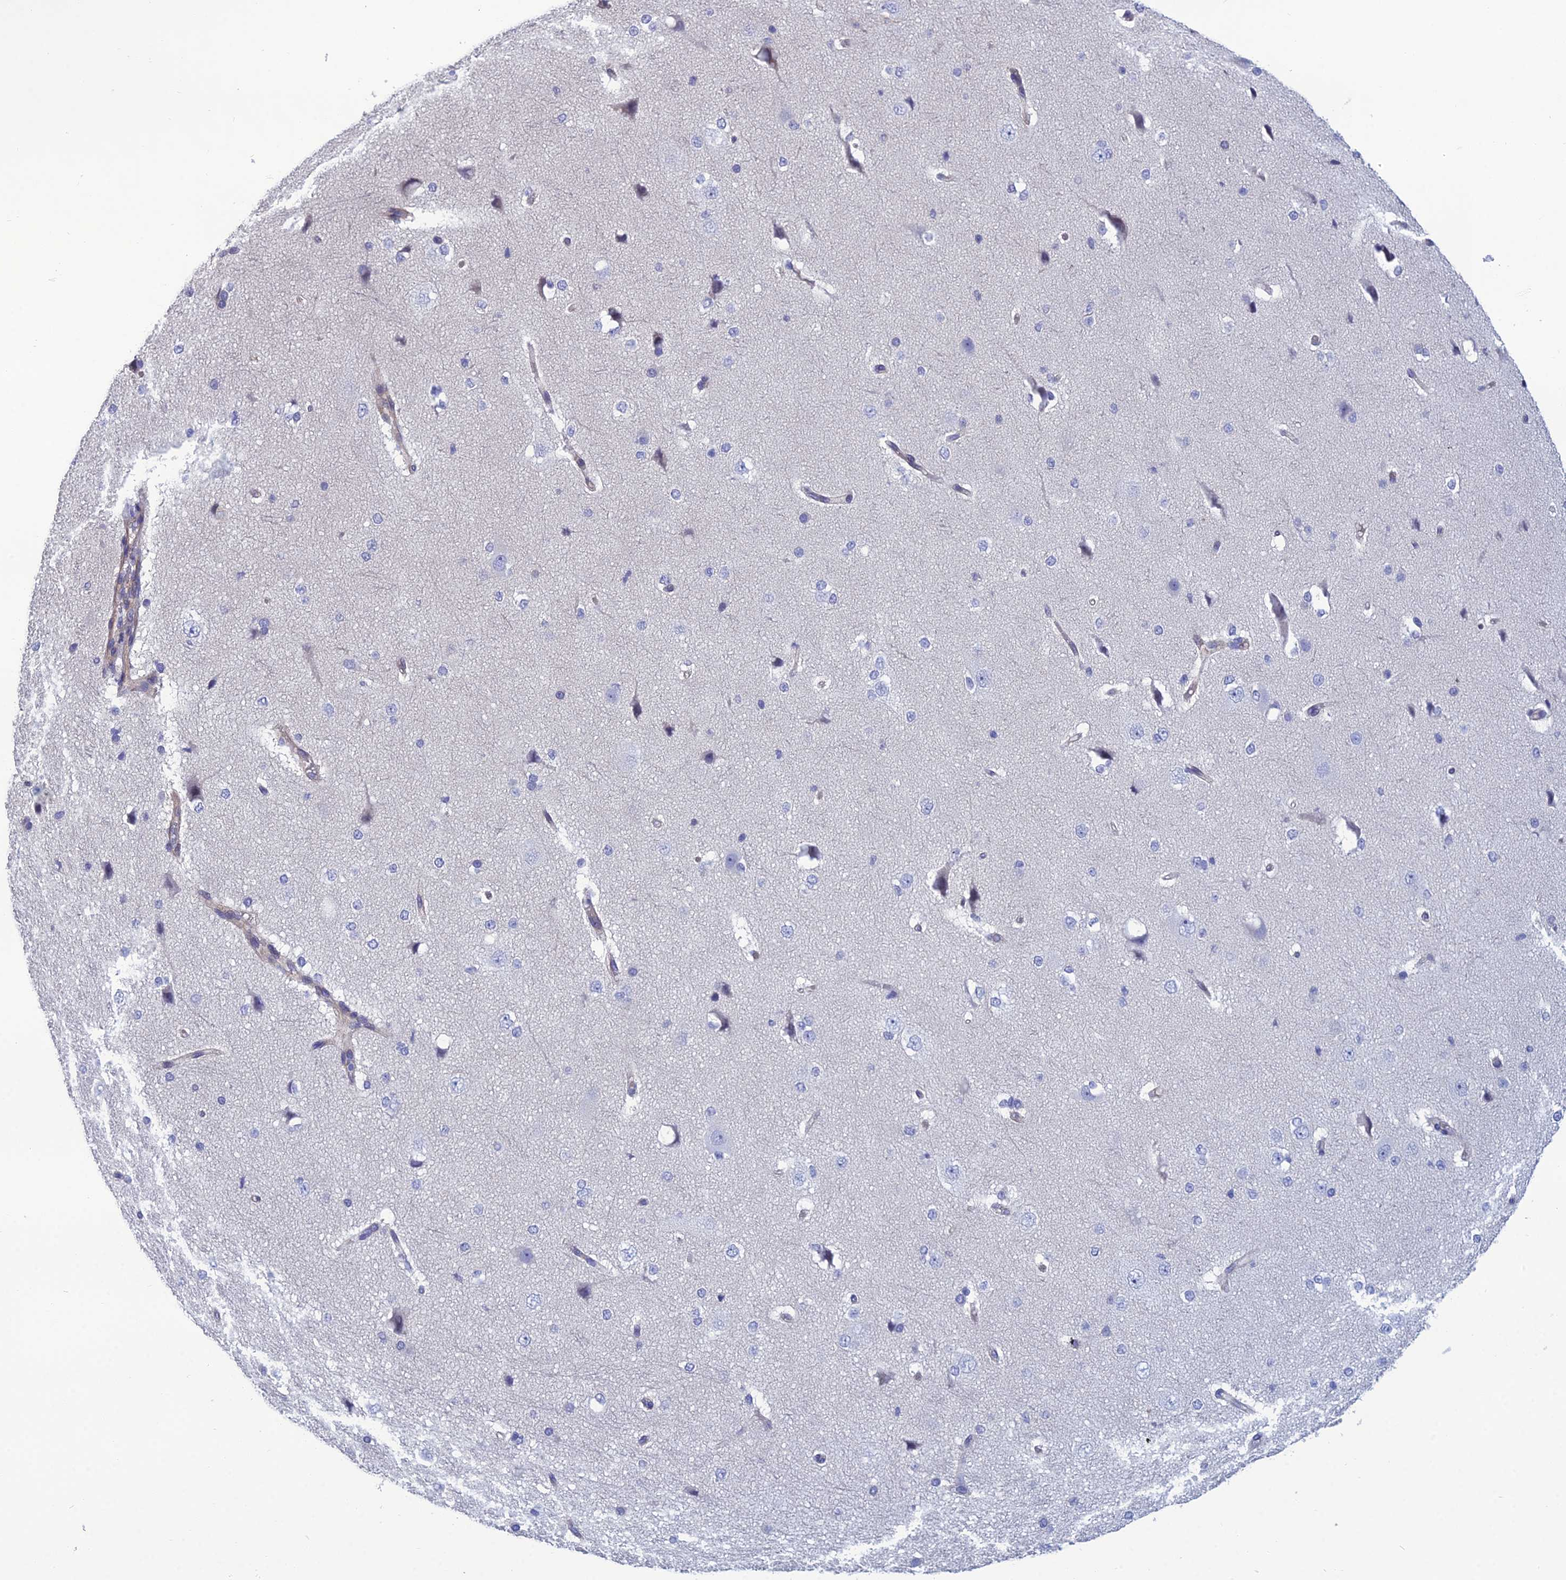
{"staining": {"intensity": "moderate", "quantity": "<25%", "location": "cytoplasmic/membranous"}, "tissue": "cerebral cortex", "cell_type": "Endothelial cells", "image_type": "normal", "snomed": [{"axis": "morphology", "description": "Normal tissue, NOS"}, {"axis": "morphology", "description": "Developmental malformation"}, {"axis": "topography", "description": "Cerebral cortex"}], "caption": "Moderate cytoplasmic/membranous protein positivity is identified in about <25% of endothelial cells in cerebral cortex. (Brightfield microscopy of DAB IHC at high magnification).", "gene": "LZTS2", "patient": {"sex": "female", "age": 30}}